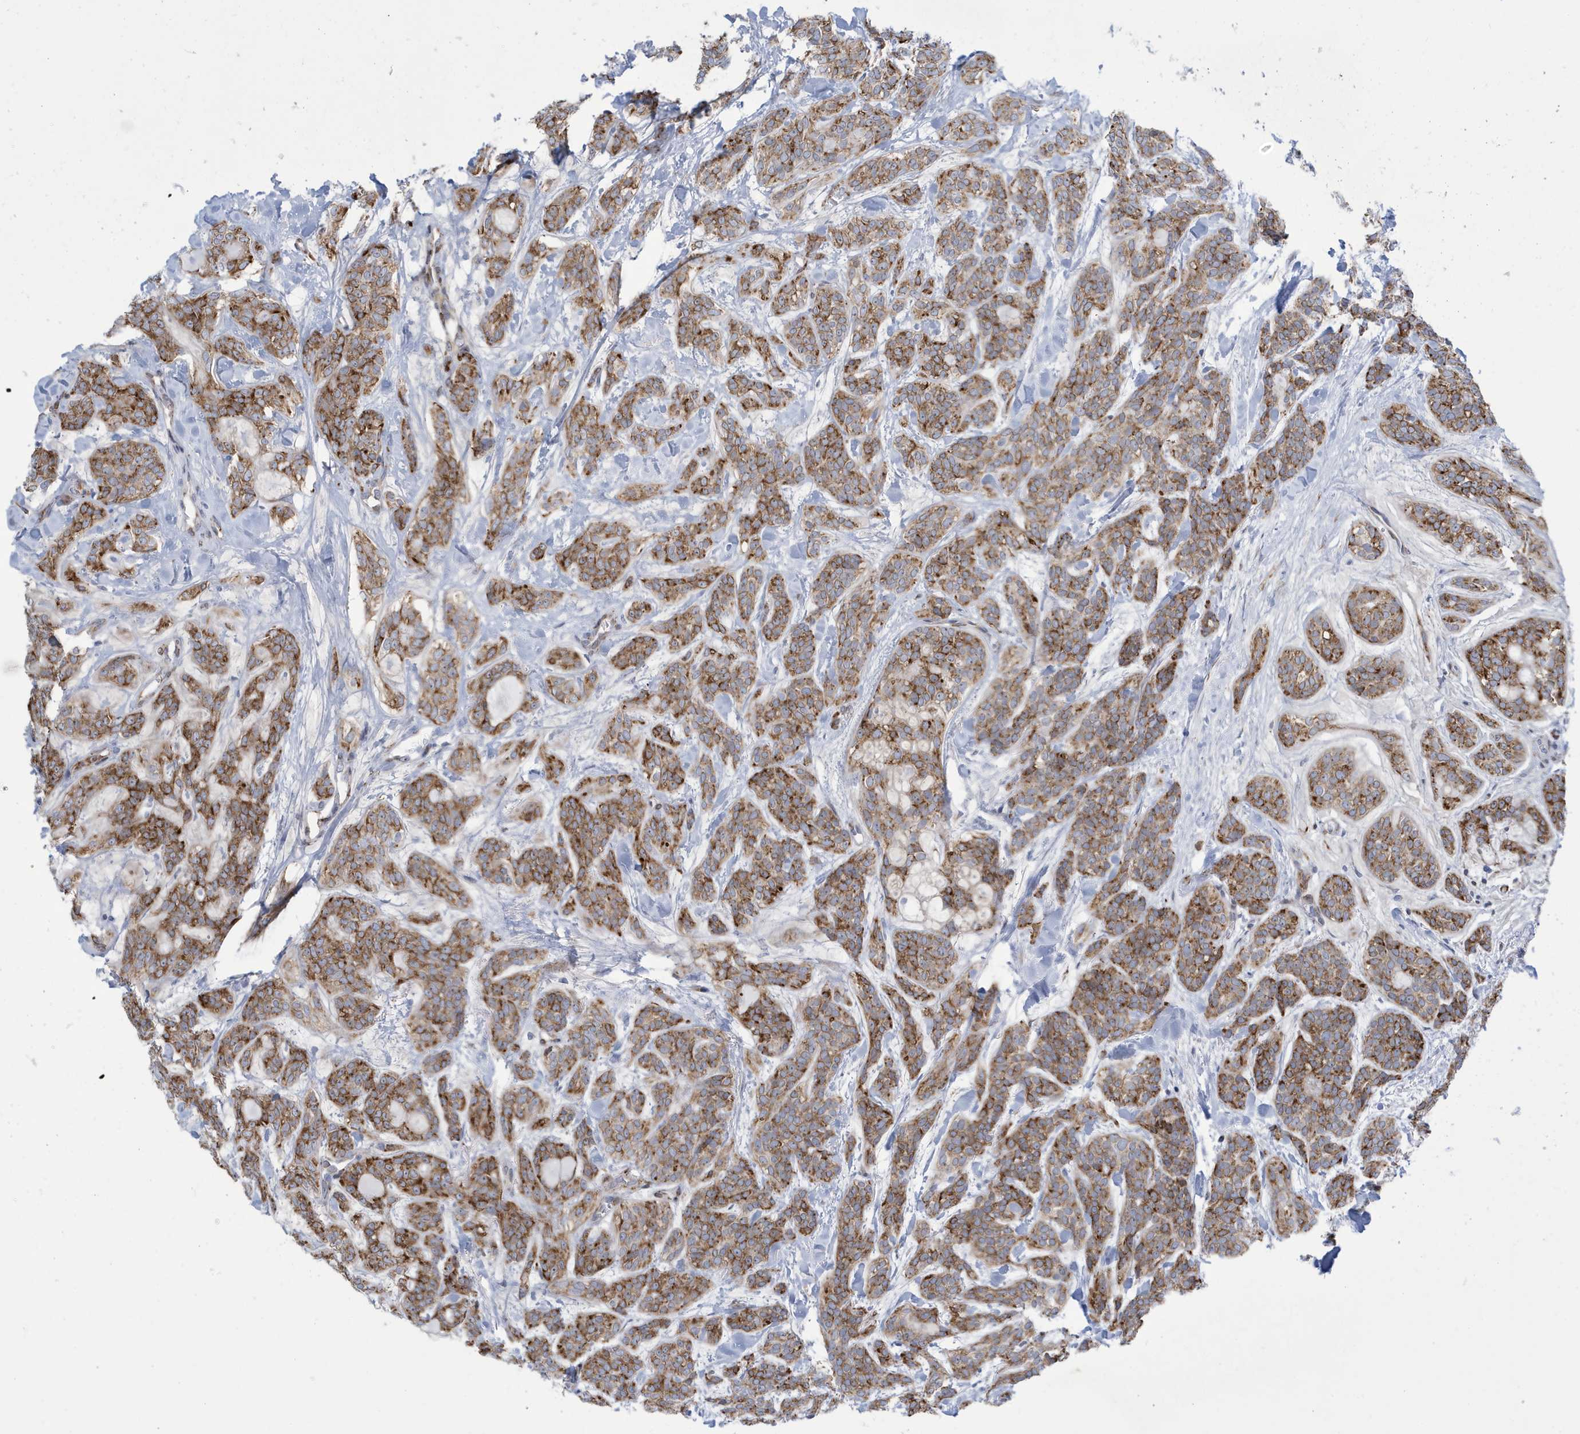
{"staining": {"intensity": "moderate", "quantity": ">75%", "location": "cytoplasmic/membranous"}, "tissue": "head and neck cancer", "cell_type": "Tumor cells", "image_type": "cancer", "snomed": [{"axis": "morphology", "description": "Adenocarcinoma, NOS"}, {"axis": "topography", "description": "Head-Neck"}], "caption": "High-power microscopy captured an immunohistochemistry histopathology image of head and neck cancer (adenocarcinoma), revealing moderate cytoplasmic/membranous expression in approximately >75% of tumor cells.", "gene": "SEMA3F", "patient": {"sex": "male", "age": 66}}